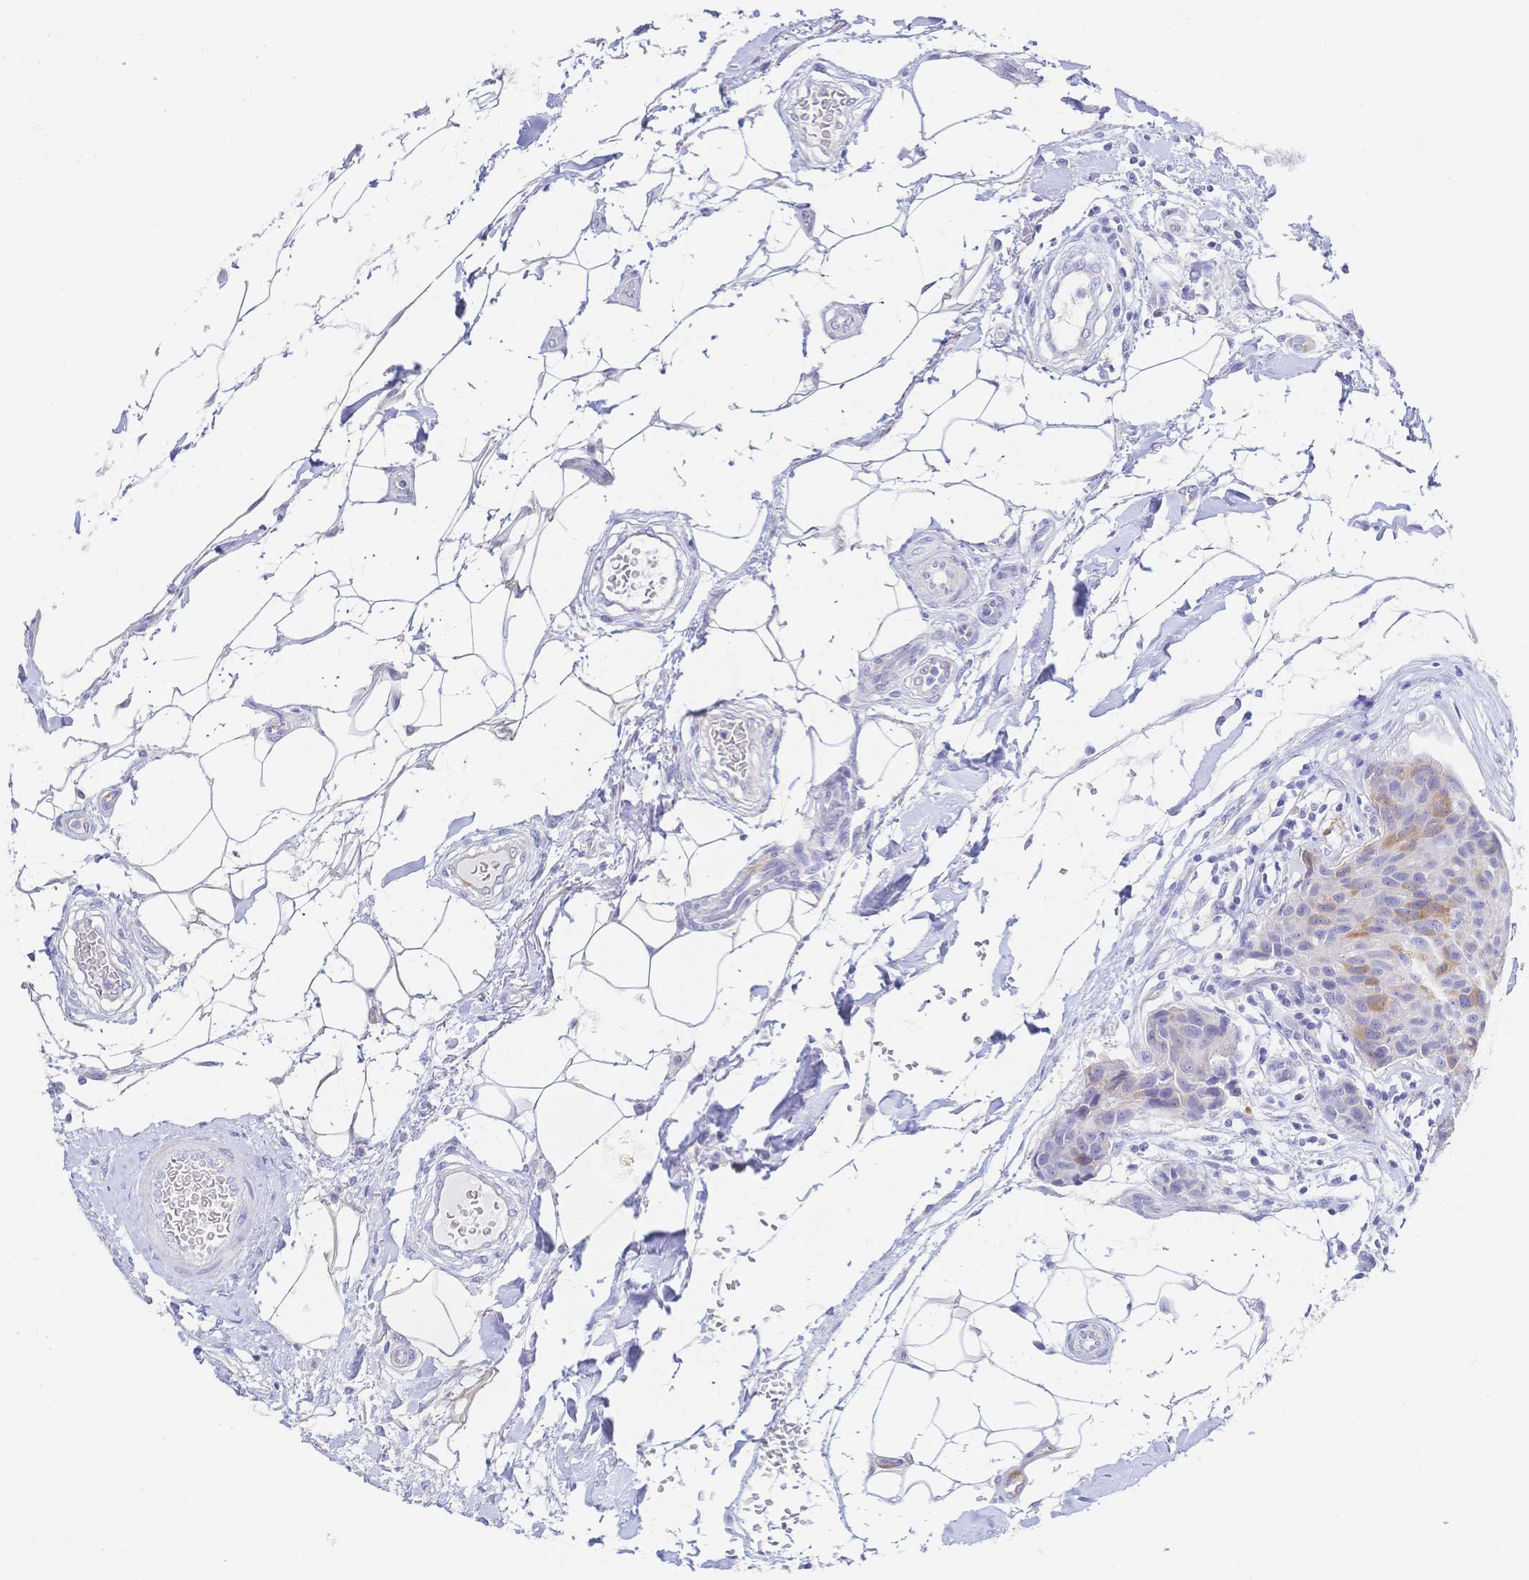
{"staining": {"intensity": "strong", "quantity": "<25%", "location": "cytoplasmic/membranous"}, "tissue": "breast cancer", "cell_type": "Tumor cells", "image_type": "cancer", "snomed": [{"axis": "morphology", "description": "Duct carcinoma"}, {"axis": "topography", "description": "Breast"}, {"axis": "topography", "description": "Lymph node"}], "caption": "This image reveals immunohistochemistry (IHC) staining of infiltrating ductal carcinoma (breast), with medium strong cytoplasmic/membranous staining in approximately <25% of tumor cells.", "gene": "RRM1", "patient": {"sex": "female", "age": 80}}